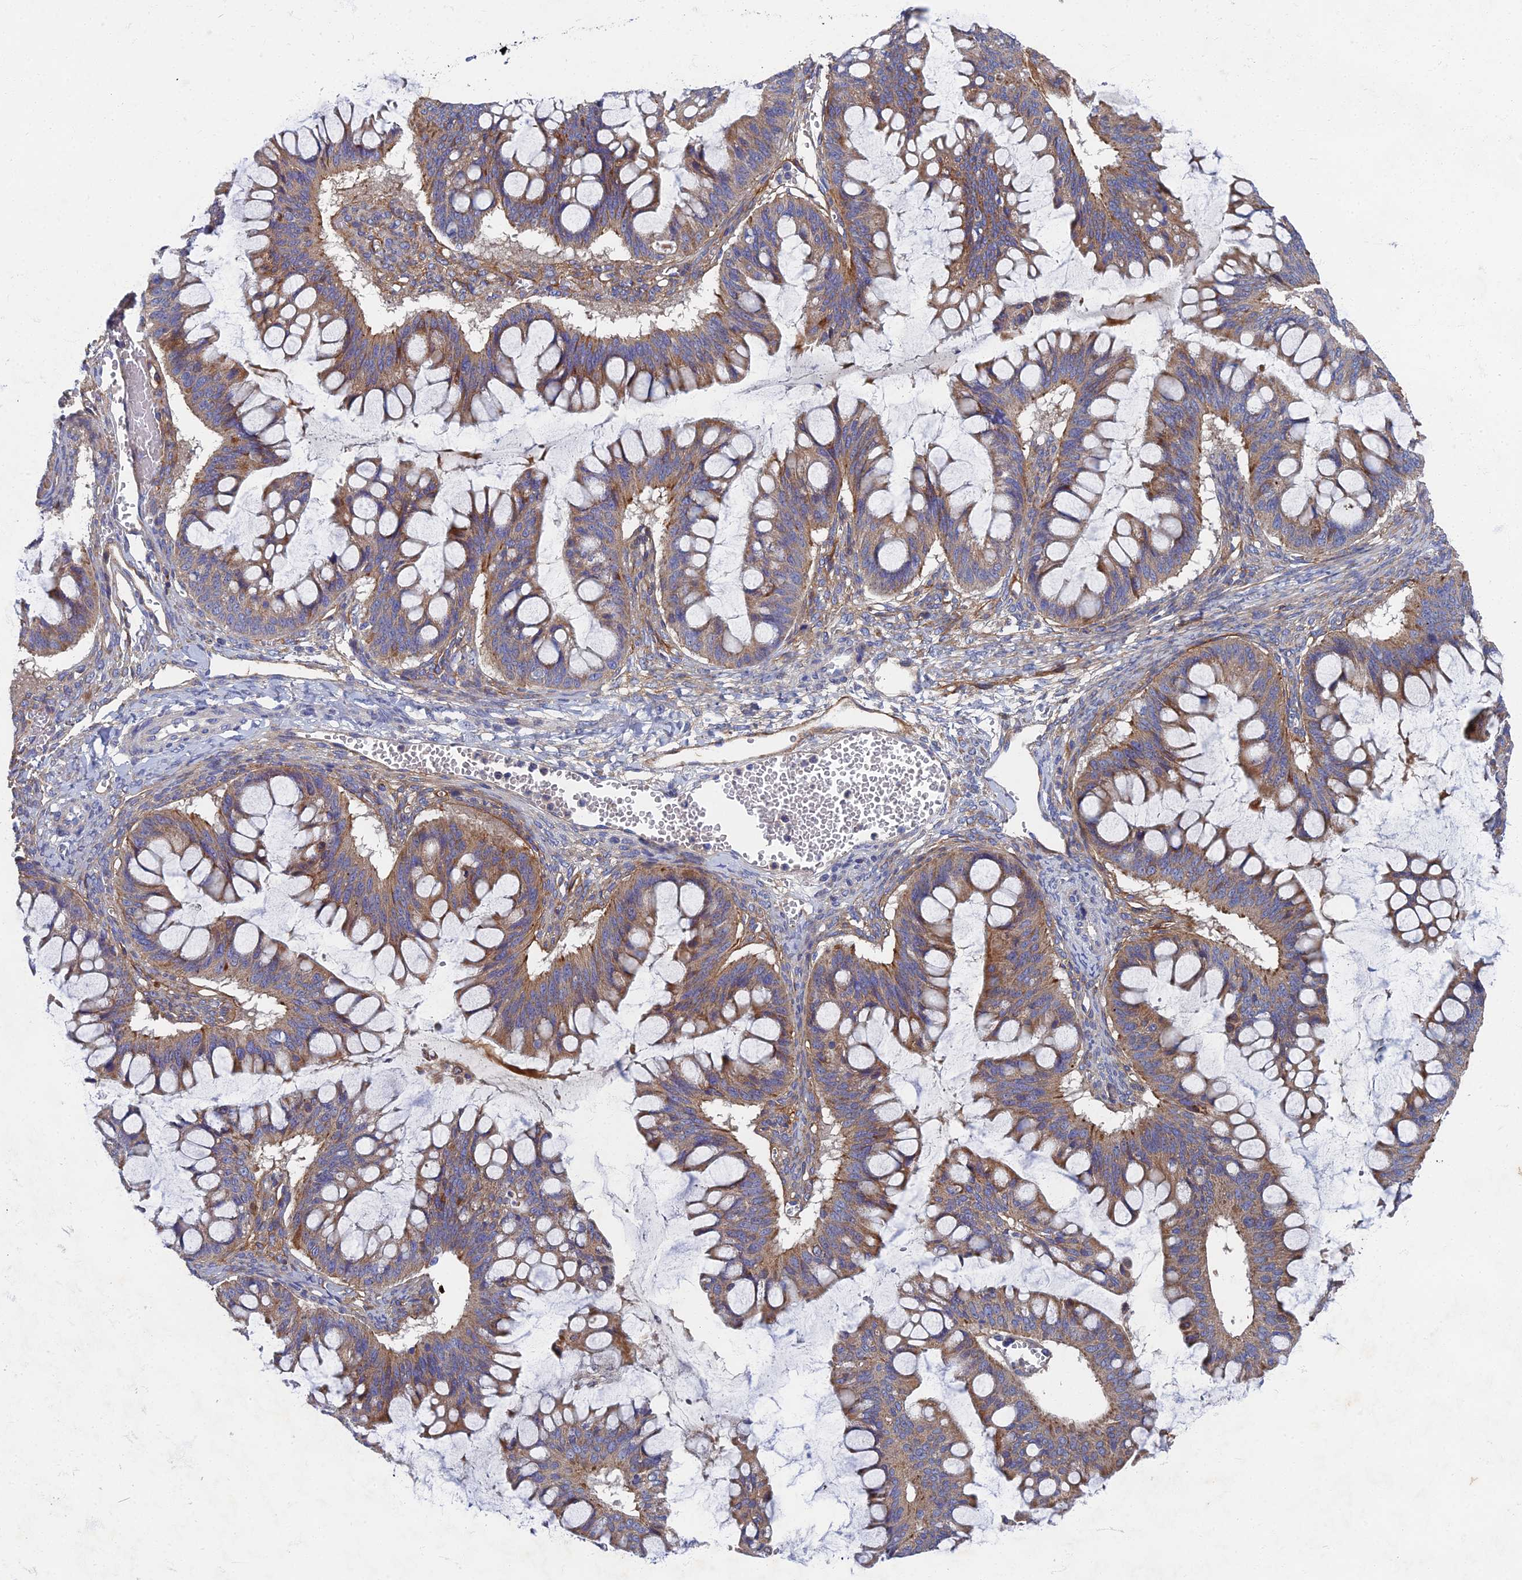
{"staining": {"intensity": "moderate", "quantity": "25%-75%", "location": "cytoplasmic/membranous"}, "tissue": "ovarian cancer", "cell_type": "Tumor cells", "image_type": "cancer", "snomed": [{"axis": "morphology", "description": "Cystadenocarcinoma, mucinous, NOS"}, {"axis": "topography", "description": "Ovary"}], "caption": "The histopathology image displays immunohistochemical staining of ovarian cancer. There is moderate cytoplasmic/membranous staining is identified in approximately 25%-75% of tumor cells.", "gene": "RNASEK", "patient": {"sex": "female", "age": 73}}